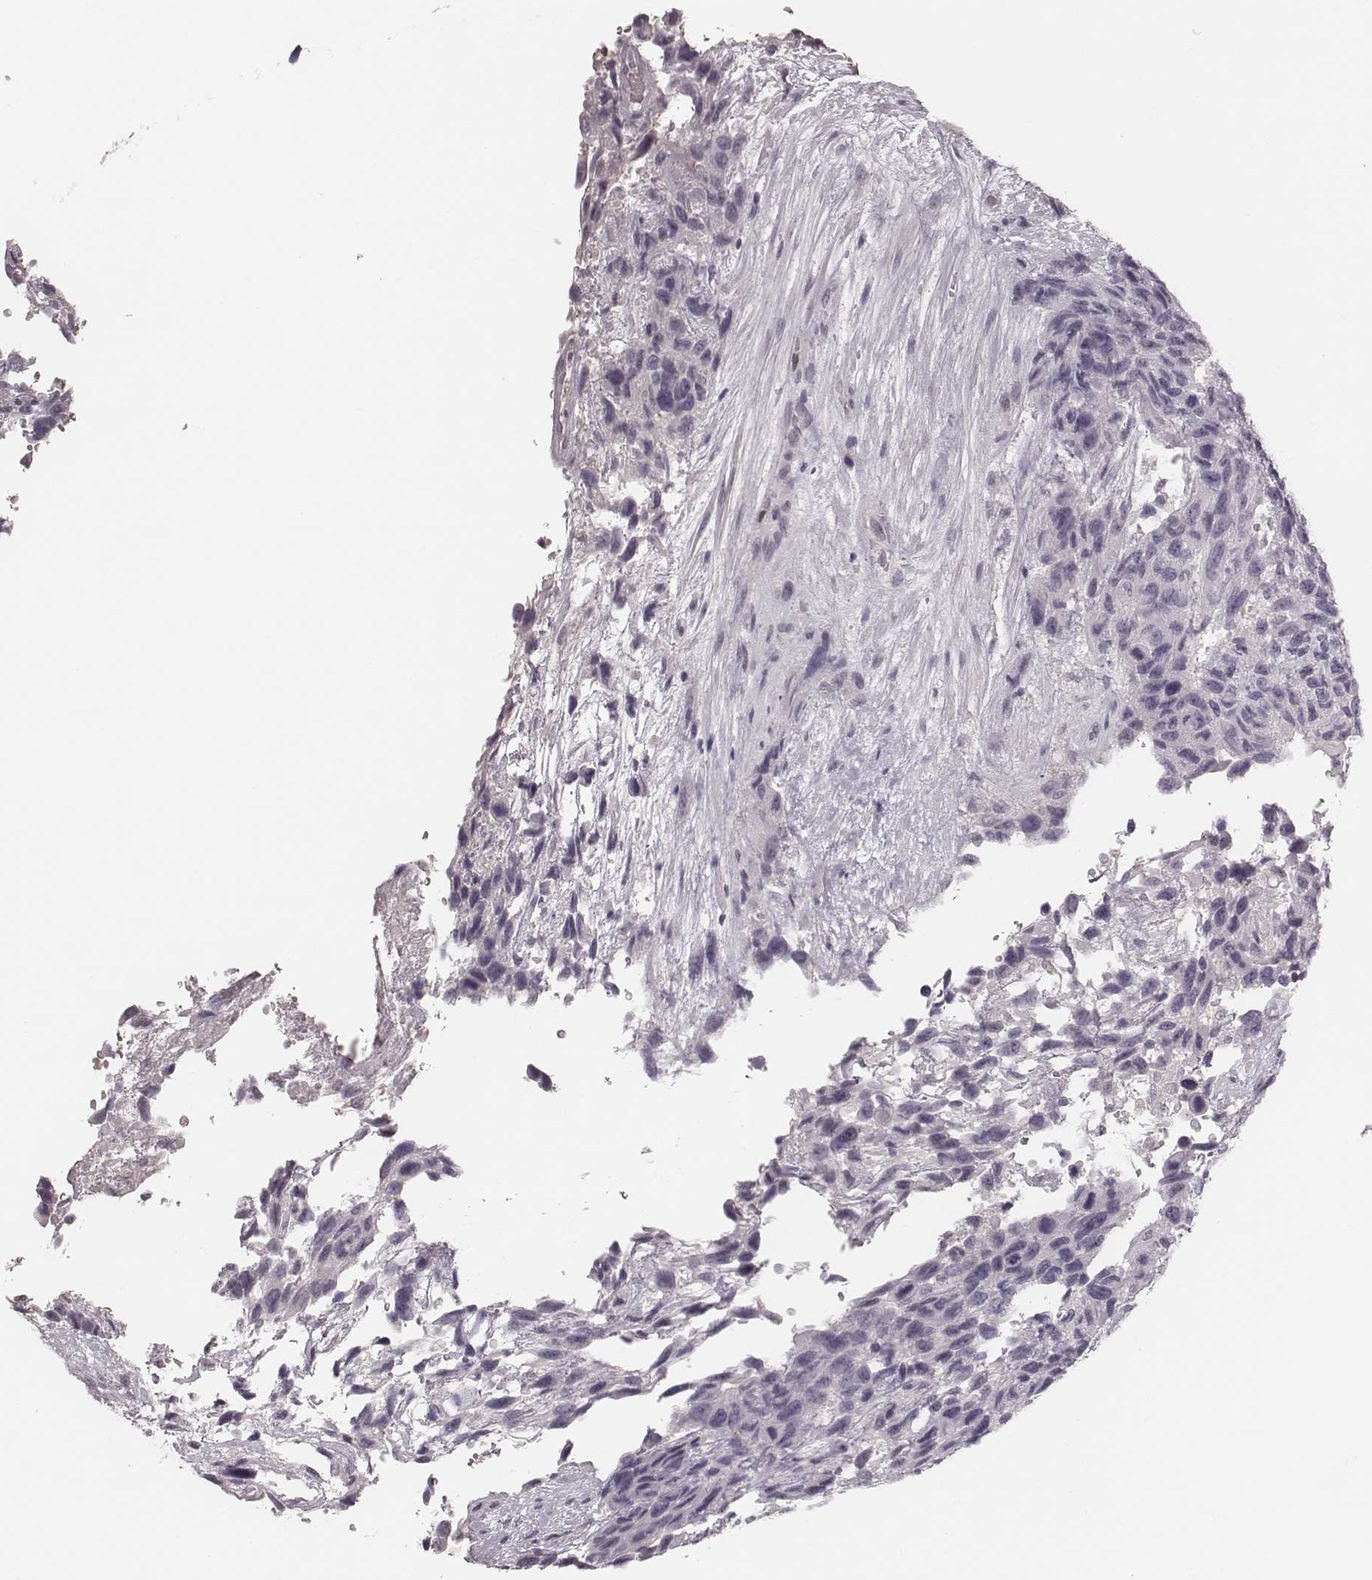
{"staining": {"intensity": "negative", "quantity": "none", "location": "none"}, "tissue": "urothelial cancer", "cell_type": "Tumor cells", "image_type": "cancer", "snomed": [{"axis": "morphology", "description": "Urothelial carcinoma, High grade"}, {"axis": "topography", "description": "Urinary bladder"}], "caption": "DAB (3,3'-diaminobenzidine) immunohistochemical staining of human urothelial carcinoma (high-grade) shows no significant staining in tumor cells. (Stains: DAB IHC with hematoxylin counter stain, Microscopy: brightfield microscopy at high magnification).", "gene": "MSX1", "patient": {"sex": "female", "age": 70}}